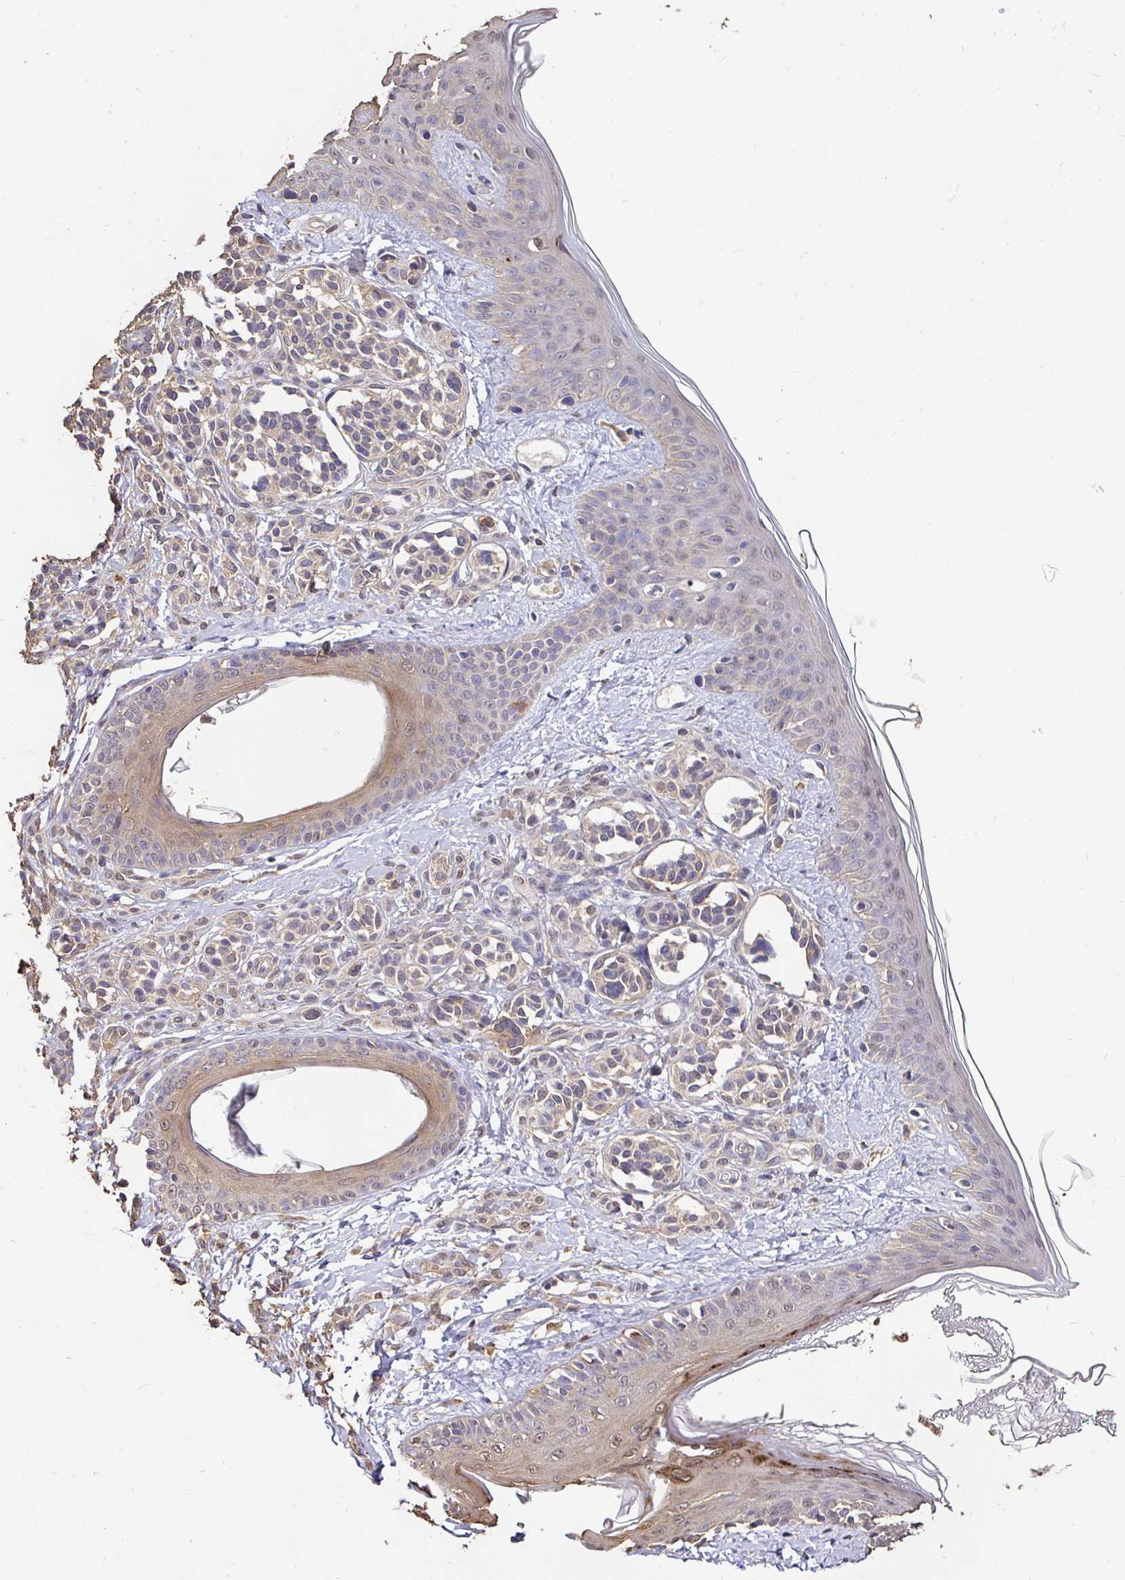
{"staining": {"intensity": "weak", "quantity": ">75%", "location": "cytoplasmic/membranous"}, "tissue": "skin", "cell_type": "Fibroblasts", "image_type": "normal", "snomed": [{"axis": "morphology", "description": "Normal tissue, NOS"}, {"axis": "topography", "description": "Skin"}], "caption": "Benign skin displays weak cytoplasmic/membranous staining in about >75% of fibroblasts The staining was performed using DAB, with brown indicating positive protein expression. Nuclei are stained blue with hematoxylin..", "gene": "MAPK8IP3", "patient": {"sex": "male", "age": 16}}